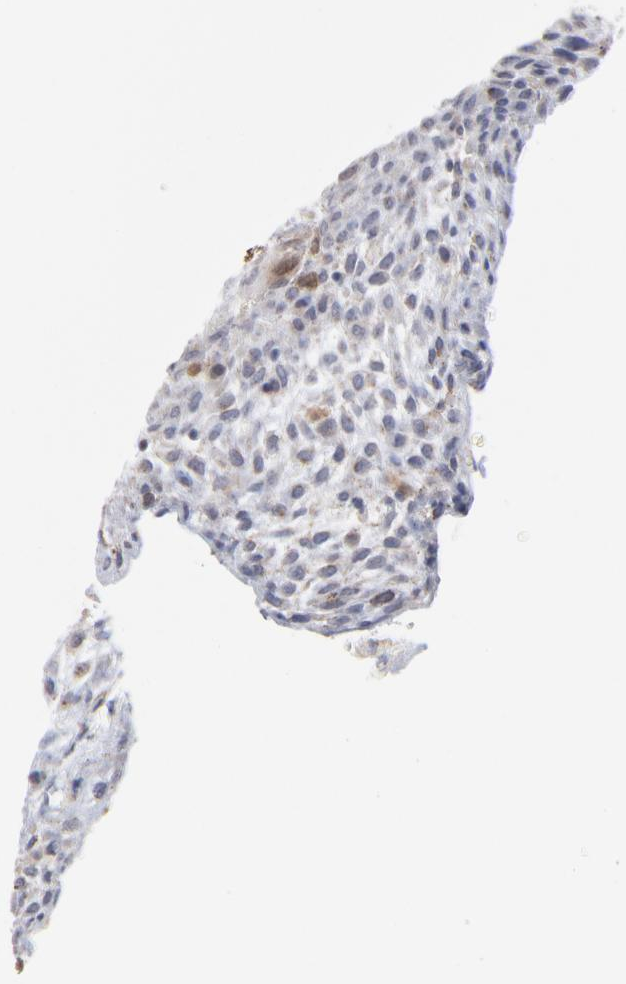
{"staining": {"intensity": "weak", "quantity": "<25%", "location": "cytoplasmic/membranous,nuclear"}, "tissue": "glioma", "cell_type": "Tumor cells", "image_type": "cancer", "snomed": [{"axis": "morphology", "description": "Glioma, malignant, High grade"}, {"axis": "topography", "description": "Cerebral cortex"}], "caption": "High magnification brightfield microscopy of high-grade glioma (malignant) stained with DAB (brown) and counterstained with hematoxylin (blue): tumor cells show no significant staining.", "gene": "AURKA", "patient": {"sex": "female", "age": 55}}